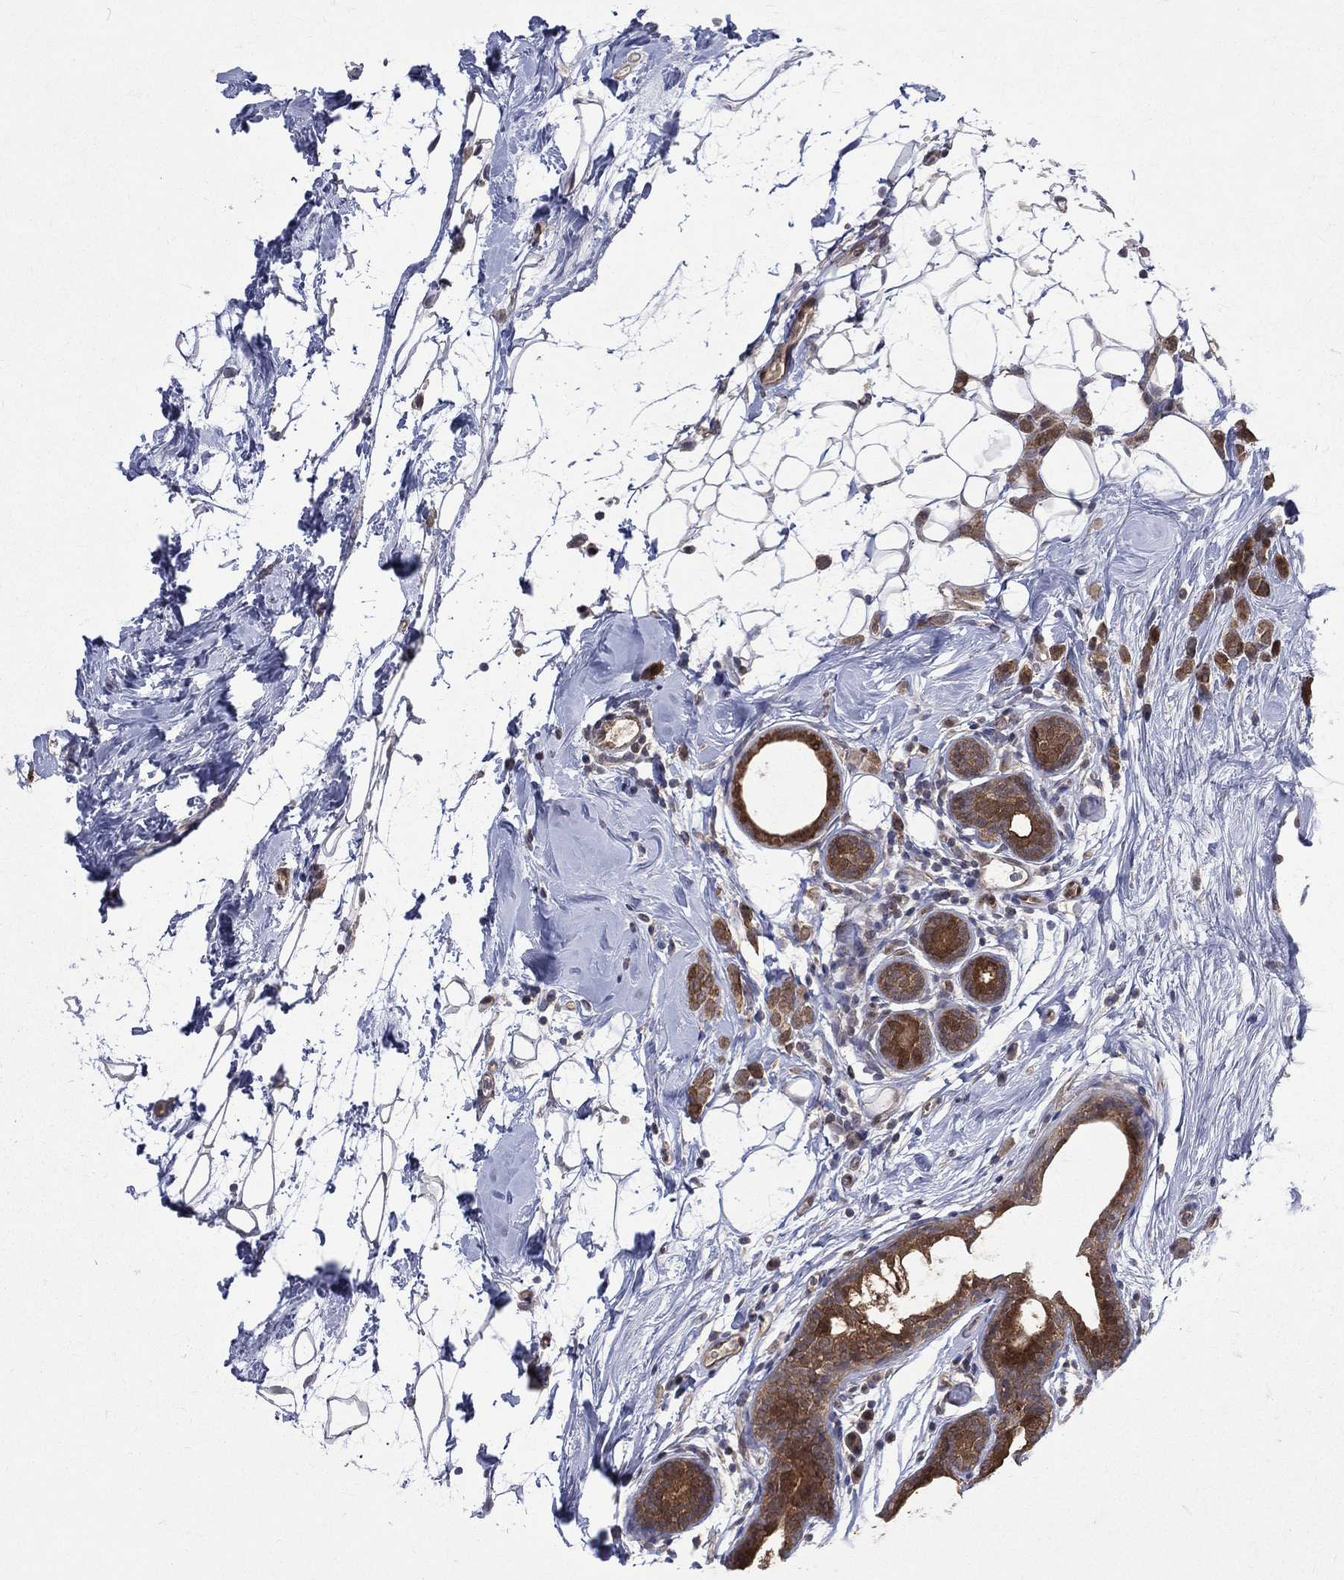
{"staining": {"intensity": "strong", "quantity": "25%-75%", "location": "cytoplasmic/membranous,nuclear"}, "tissue": "breast cancer", "cell_type": "Tumor cells", "image_type": "cancer", "snomed": [{"axis": "morphology", "description": "Lobular carcinoma"}, {"axis": "topography", "description": "Breast"}], "caption": "A histopathology image of breast cancer (lobular carcinoma) stained for a protein reveals strong cytoplasmic/membranous and nuclear brown staining in tumor cells. (DAB IHC, brown staining for protein, blue staining for nuclei).", "gene": "GMPR2", "patient": {"sex": "female", "age": 49}}